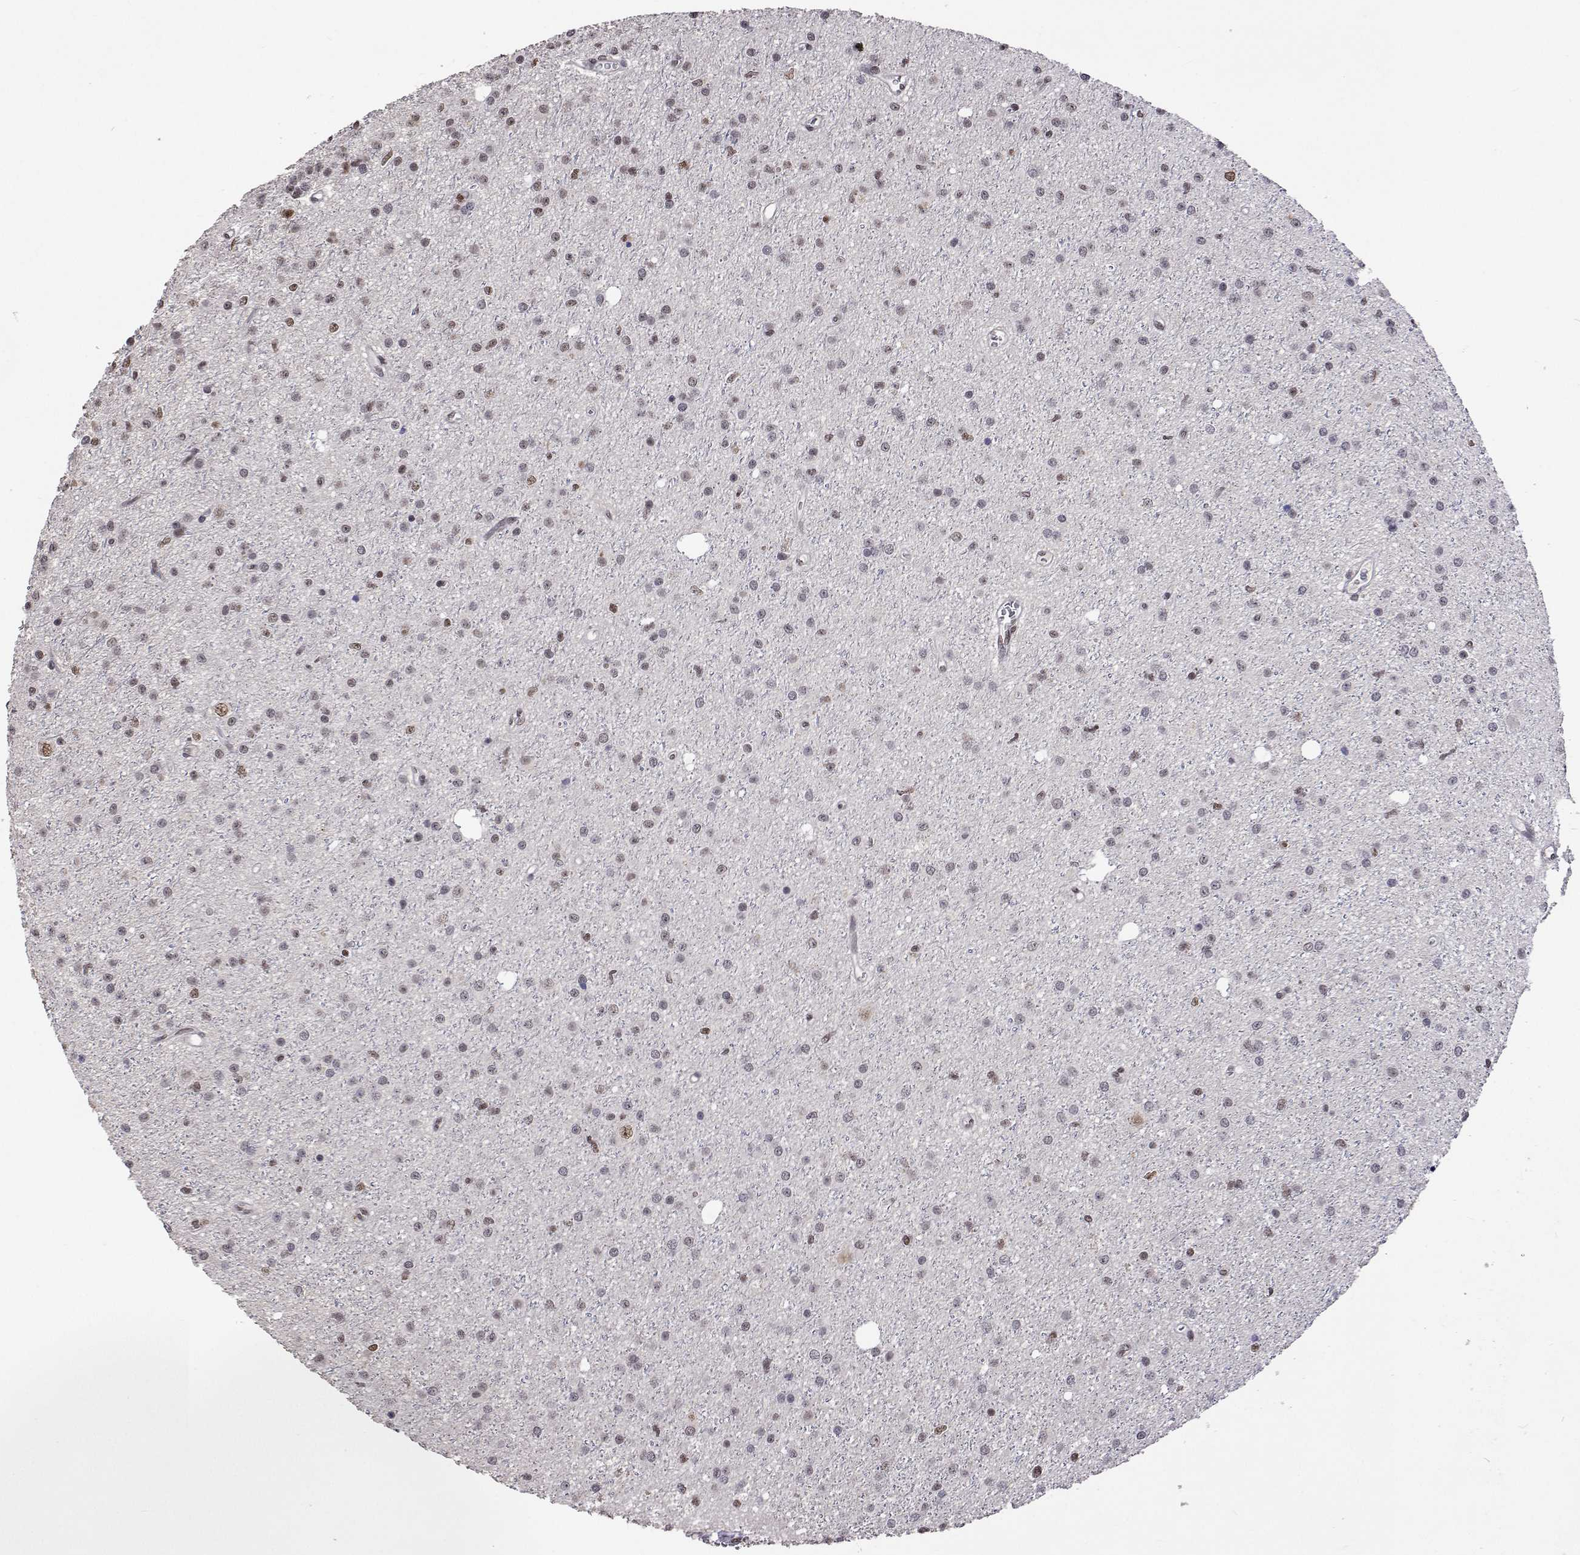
{"staining": {"intensity": "weak", "quantity": ">75%", "location": "nuclear"}, "tissue": "glioma", "cell_type": "Tumor cells", "image_type": "cancer", "snomed": [{"axis": "morphology", "description": "Glioma, malignant, Low grade"}, {"axis": "topography", "description": "Brain"}], "caption": "This histopathology image demonstrates glioma stained with immunohistochemistry (IHC) to label a protein in brown. The nuclear of tumor cells show weak positivity for the protein. Nuclei are counter-stained blue.", "gene": "HNRNPA0", "patient": {"sex": "male", "age": 27}}